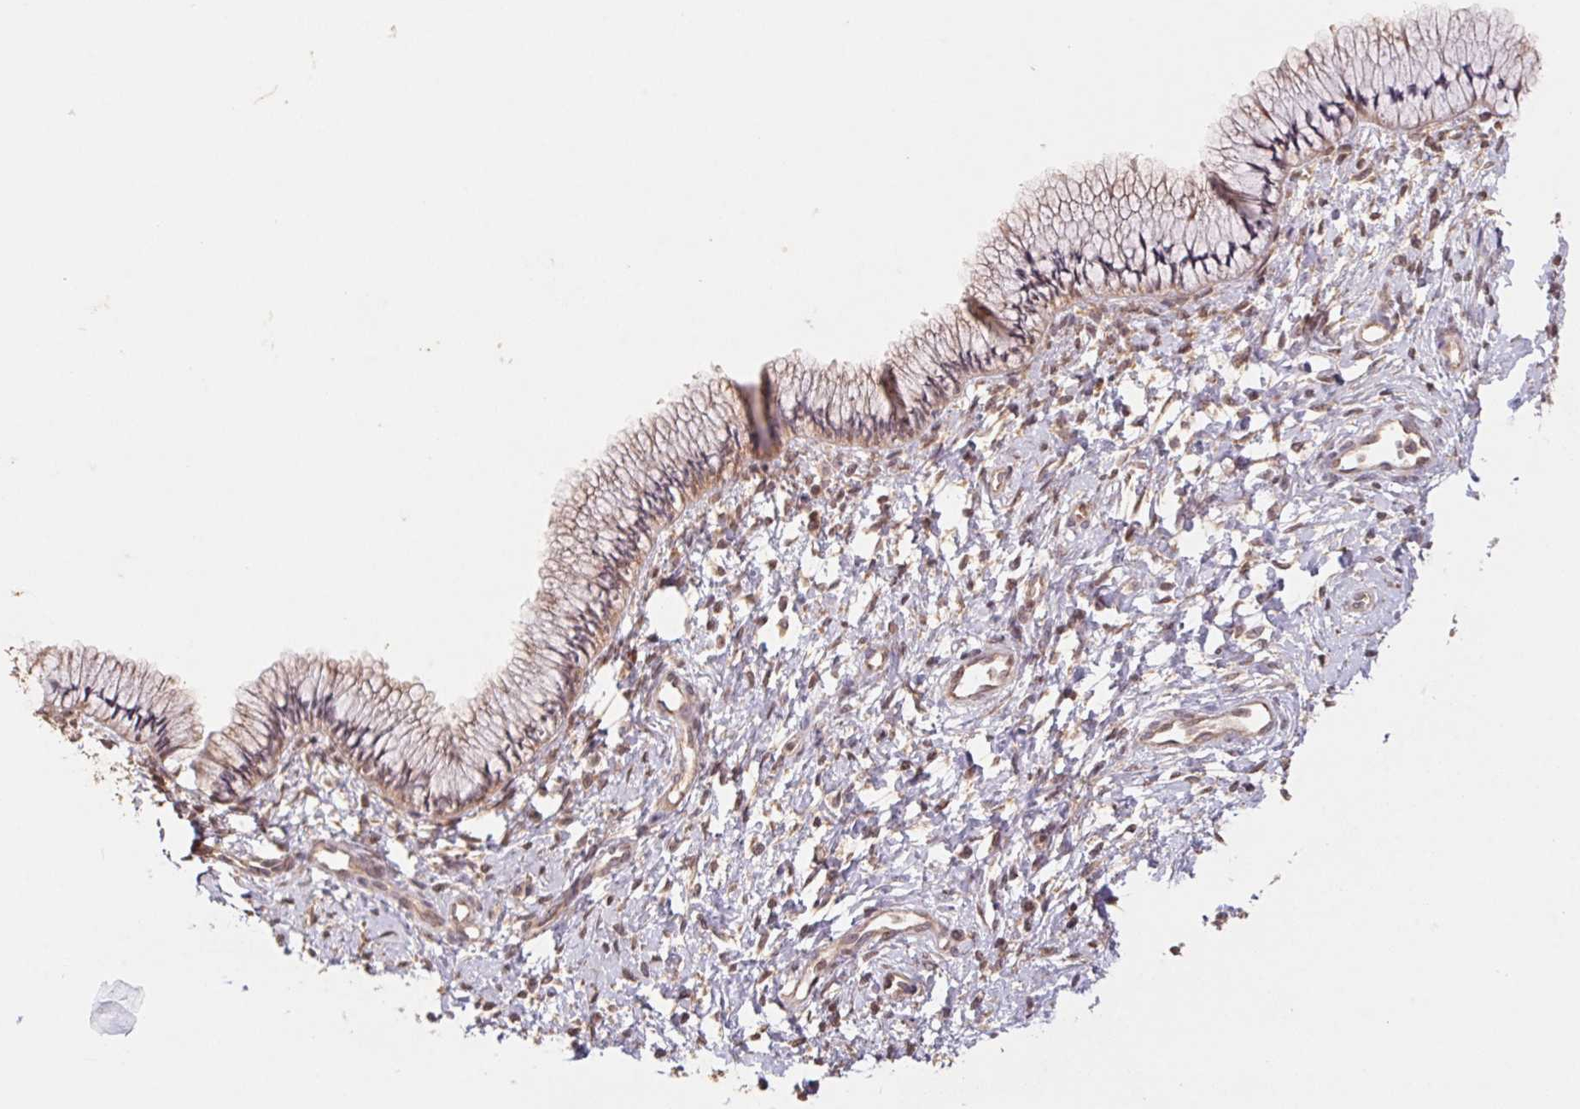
{"staining": {"intensity": "weak", "quantity": "25%-75%", "location": "cytoplasmic/membranous"}, "tissue": "cervix", "cell_type": "Glandular cells", "image_type": "normal", "snomed": [{"axis": "morphology", "description": "Normal tissue, NOS"}, {"axis": "topography", "description": "Cervix"}], "caption": "Immunohistochemical staining of unremarkable cervix exhibits weak cytoplasmic/membranous protein positivity in approximately 25%-75% of glandular cells. The staining was performed using DAB (3,3'-diaminobenzidine) to visualize the protein expression in brown, while the nuclei were stained in blue with hematoxylin (Magnification: 20x).", "gene": "RPL27A", "patient": {"sex": "female", "age": 37}}